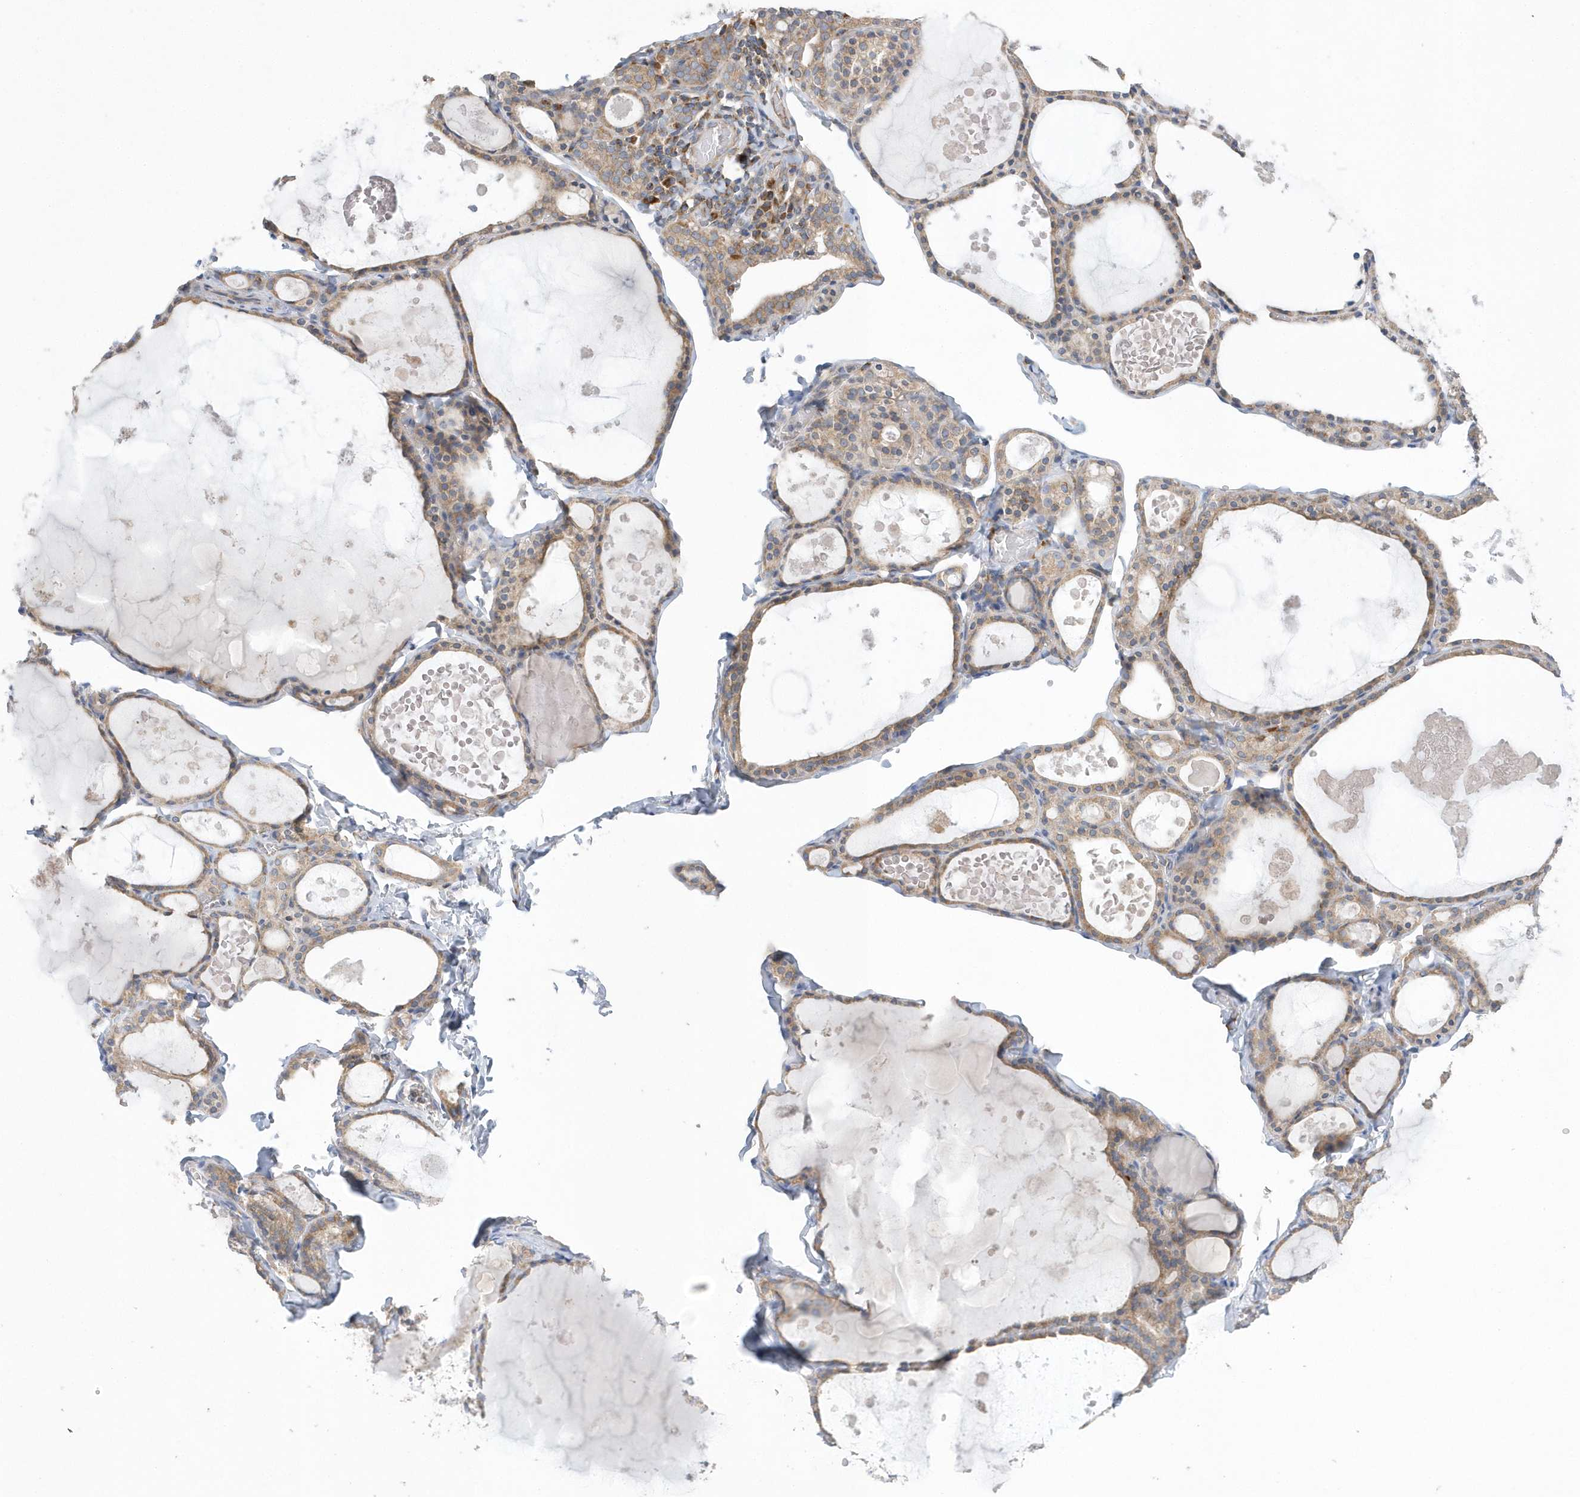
{"staining": {"intensity": "moderate", "quantity": ">75%", "location": "cytoplasmic/membranous"}, "tissue": "thyroid gland", "cell_type": "Glandular cells", "image_type": "normal", "snomed": [{"axis": "morphology", "description": "Normal tissue, NOS"}, {"axis": "topography", "description": "Thyroid gland"}], "caption": "The image displays staining of normal thyroid gland, revealing moderate cytoplasmic/membranous protein staining (brown color) within glandular cells.", "gene": "SPATA5", "patient": {"sex": "male", "age": 56}}